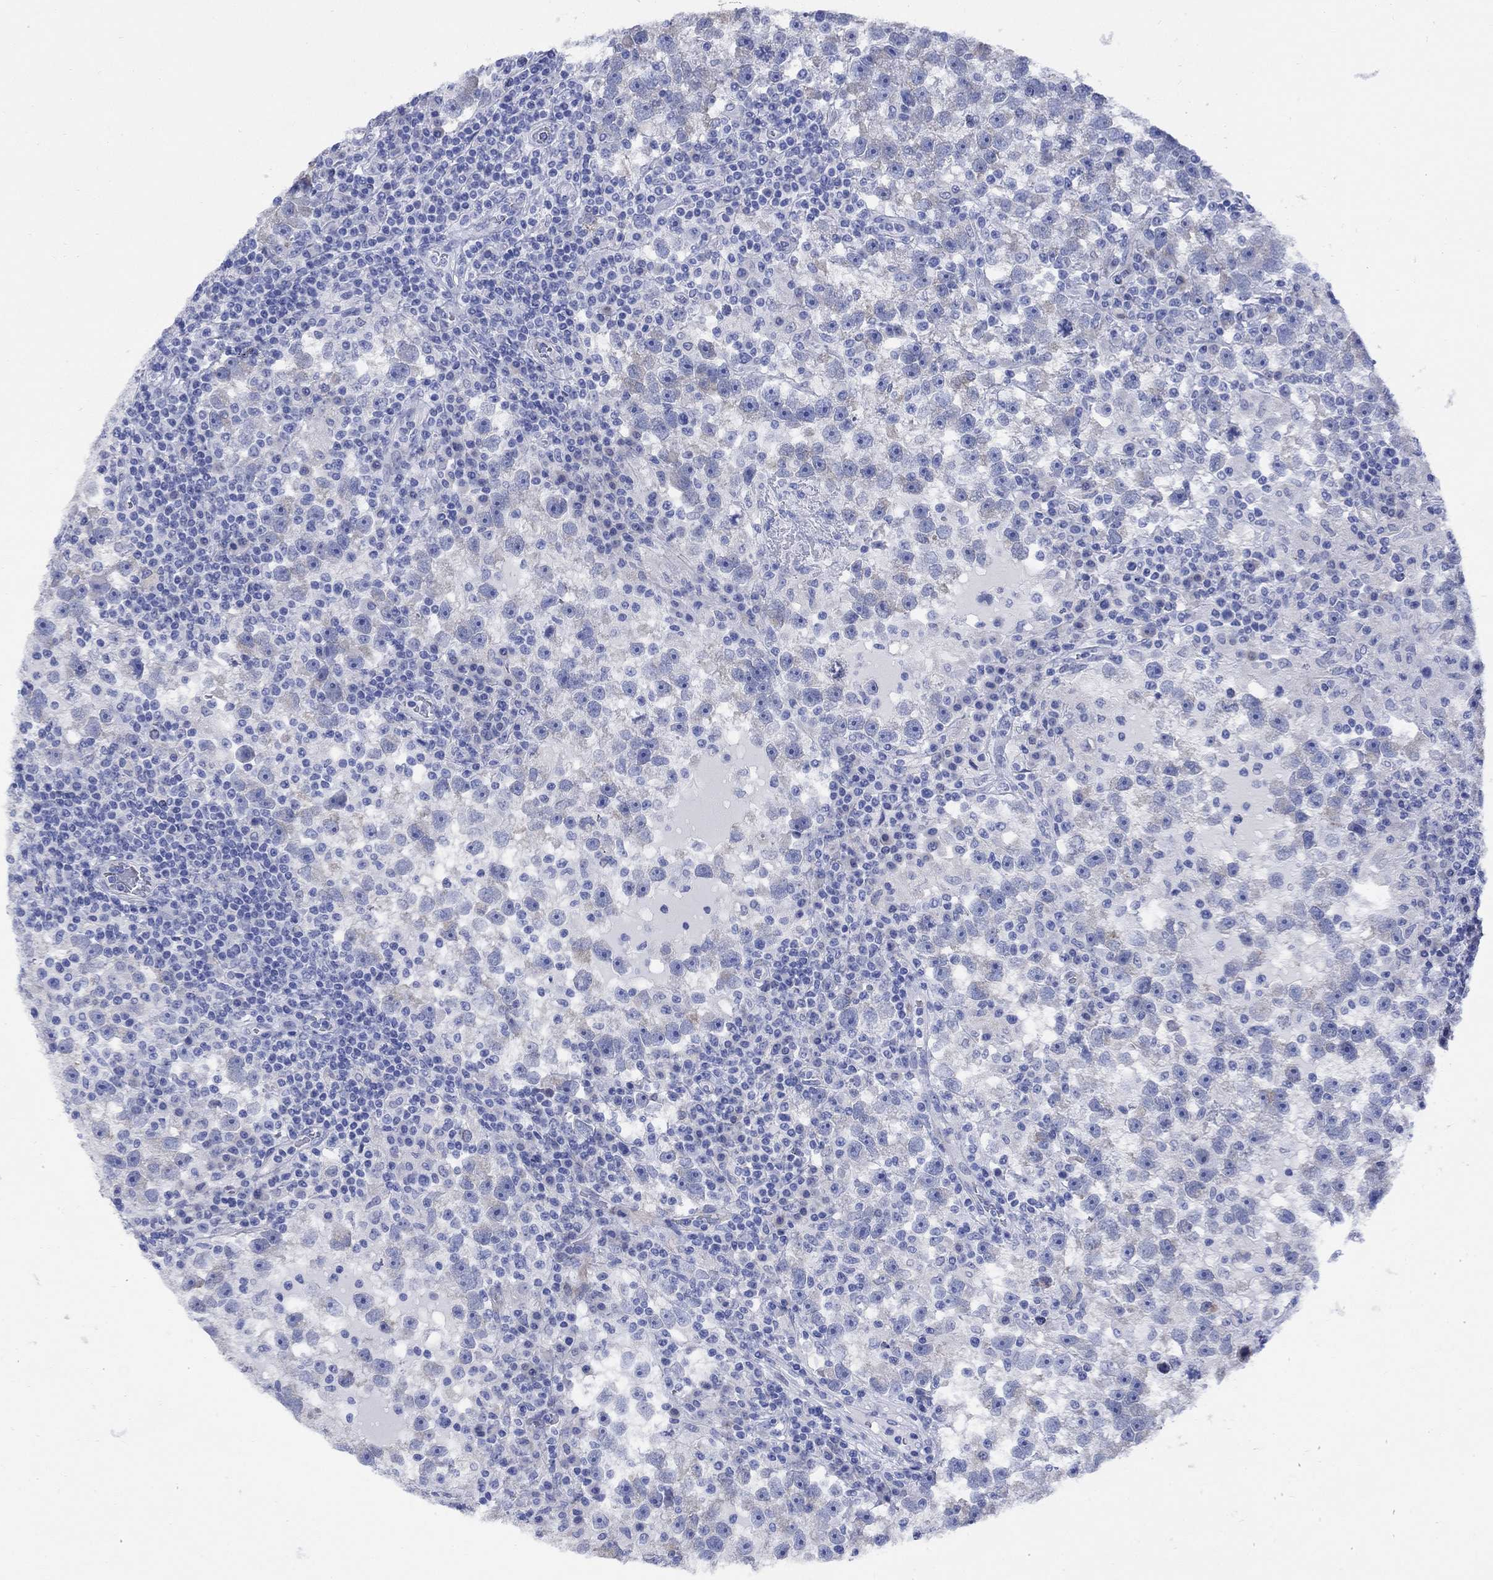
{"staining": {"intensity": "weak", "quantity": "<25%", "location": "cytoplasmic/membranous"}, "tissue": "testis cancer", "cell_type": "Tumor cells", "image_type": "cancer", "snomed": [{"axis": "morphology", "description": "Seminoma, NOS"}, {"axis": "topography", "description": "Testis"}], "caption": "Photomicrograph shows no protein staining in tumor cells of seminoma (testis) tissue.", "gene": "MYL1", "patient": {"sex": "male", "age": 47}}